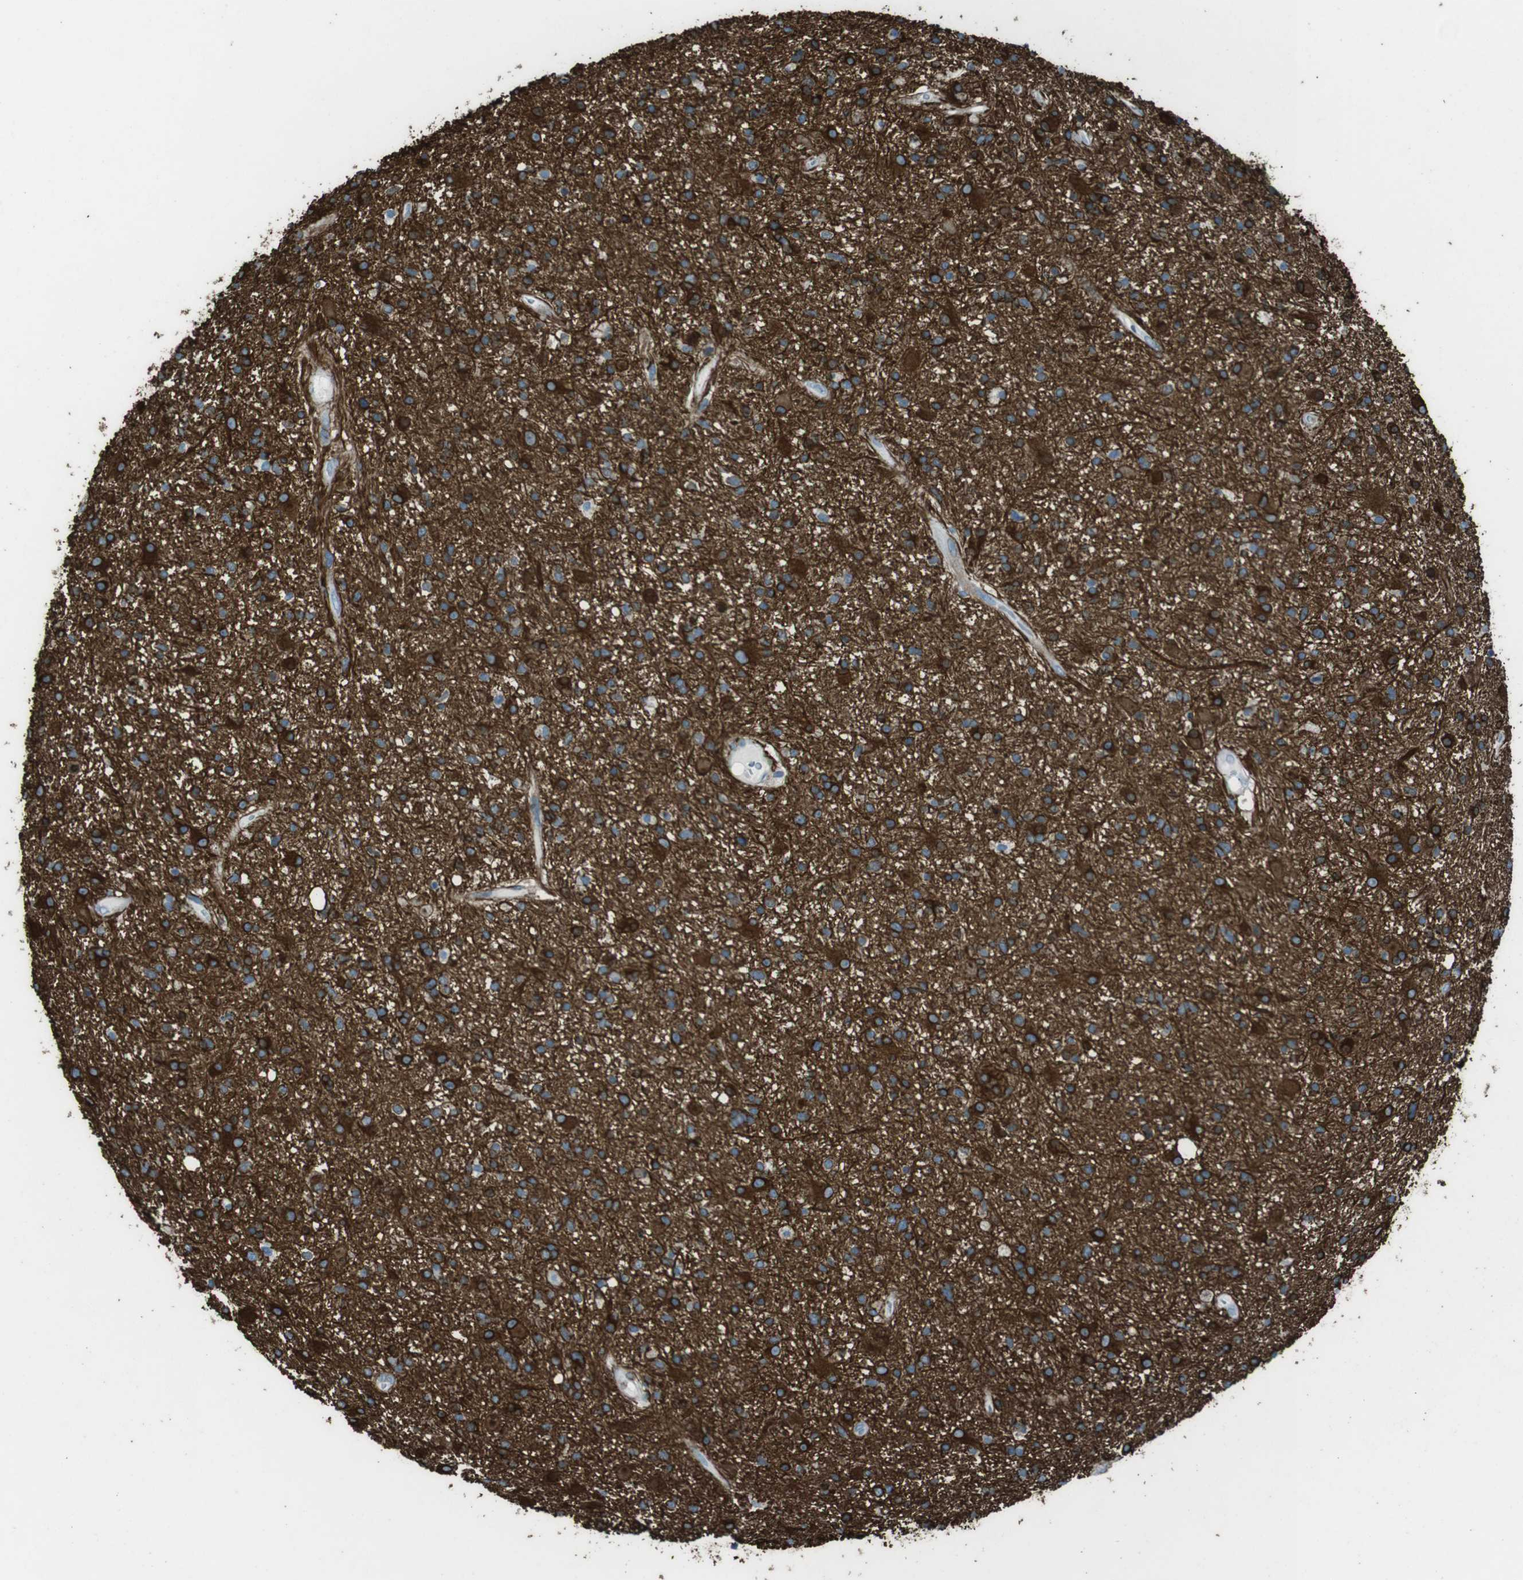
{"staining": {"intensity": "strong", "quantity": ">75%", "location": "cytoplasmic/membranous"}, "tissue": "glioma", "cell_type": "Tumor cells", "image_type": "cancer", "snomed": [{"axis": "morphology", "description": "Glioma, malignant, High grade"}, {"axis": "topography", "description": "Brain"}], "caption": "Immunohistochemical staining of human high-grade glioma (malignant) shows high levels of strong cytoplasmic/membranous expression in approximately >75% of tumor cells.", "gene": "TUBB2A", "patient": {"sex": "male", "age": 33}}